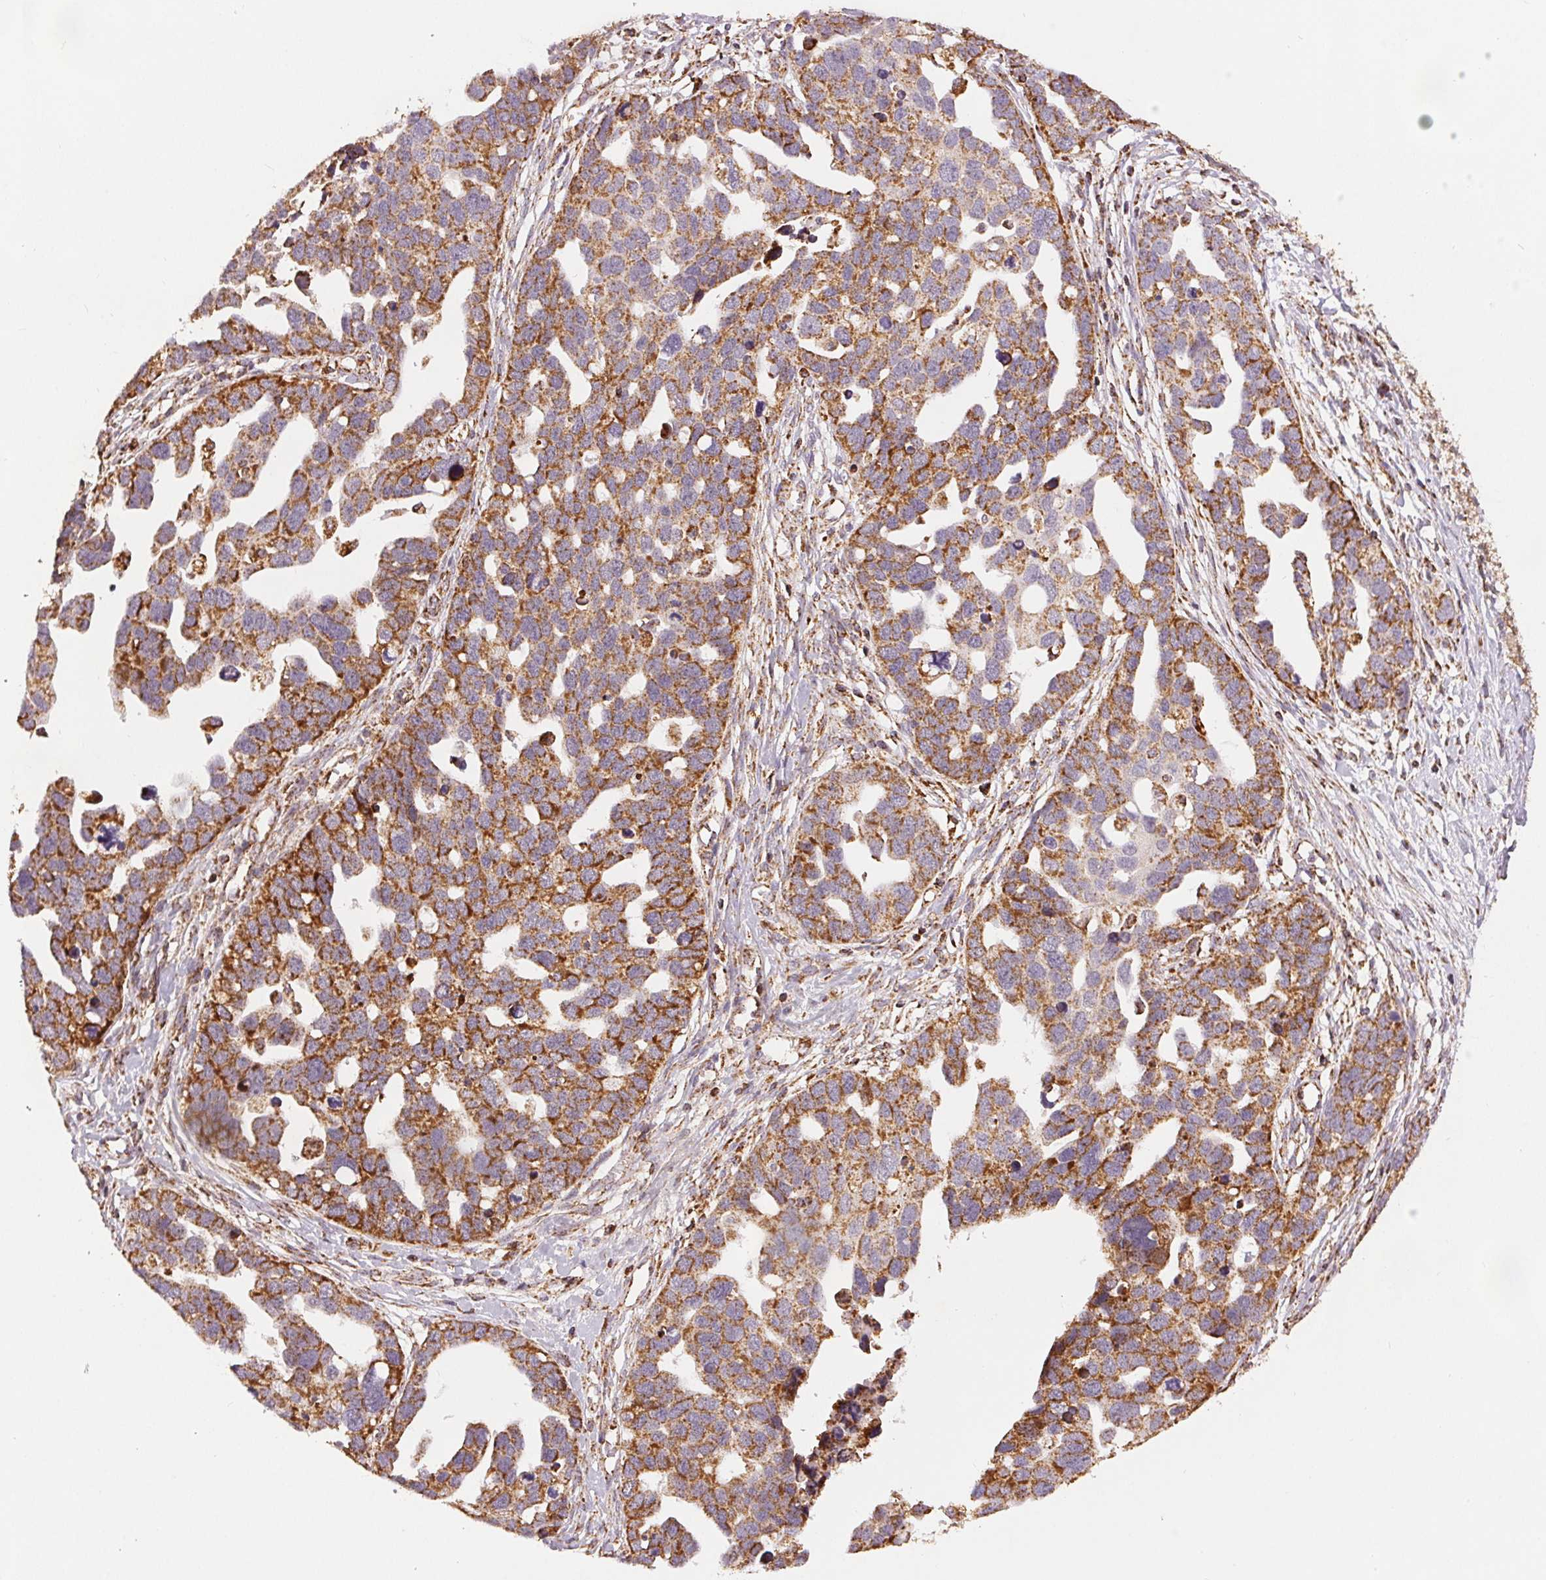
{"staining": {"intensity": "moderate", "quantity": ">75%", "location": "cytoplasmic/membranous"}, "tissue": "ovarian cancer", "cell_type": "Tumor cells", "image_type": "cancer", "snomed": [{"axis": "morphology", "description": "Cystadenocarcinoma, serous, NOS"}, {"axis": "topography", "description": "Ovary"}], "caption": "Protein expression analysis of human ovarian cancer reveals moderate cytoplasmic/membranous positivity in about >75% of tumor cells. (Stains: DAB in brown, nuclei in blue, Microscopy: brightfield microscopy at high magnification).", "gene": "SDHB", "patient": {"sex": "female", "age": 54}}